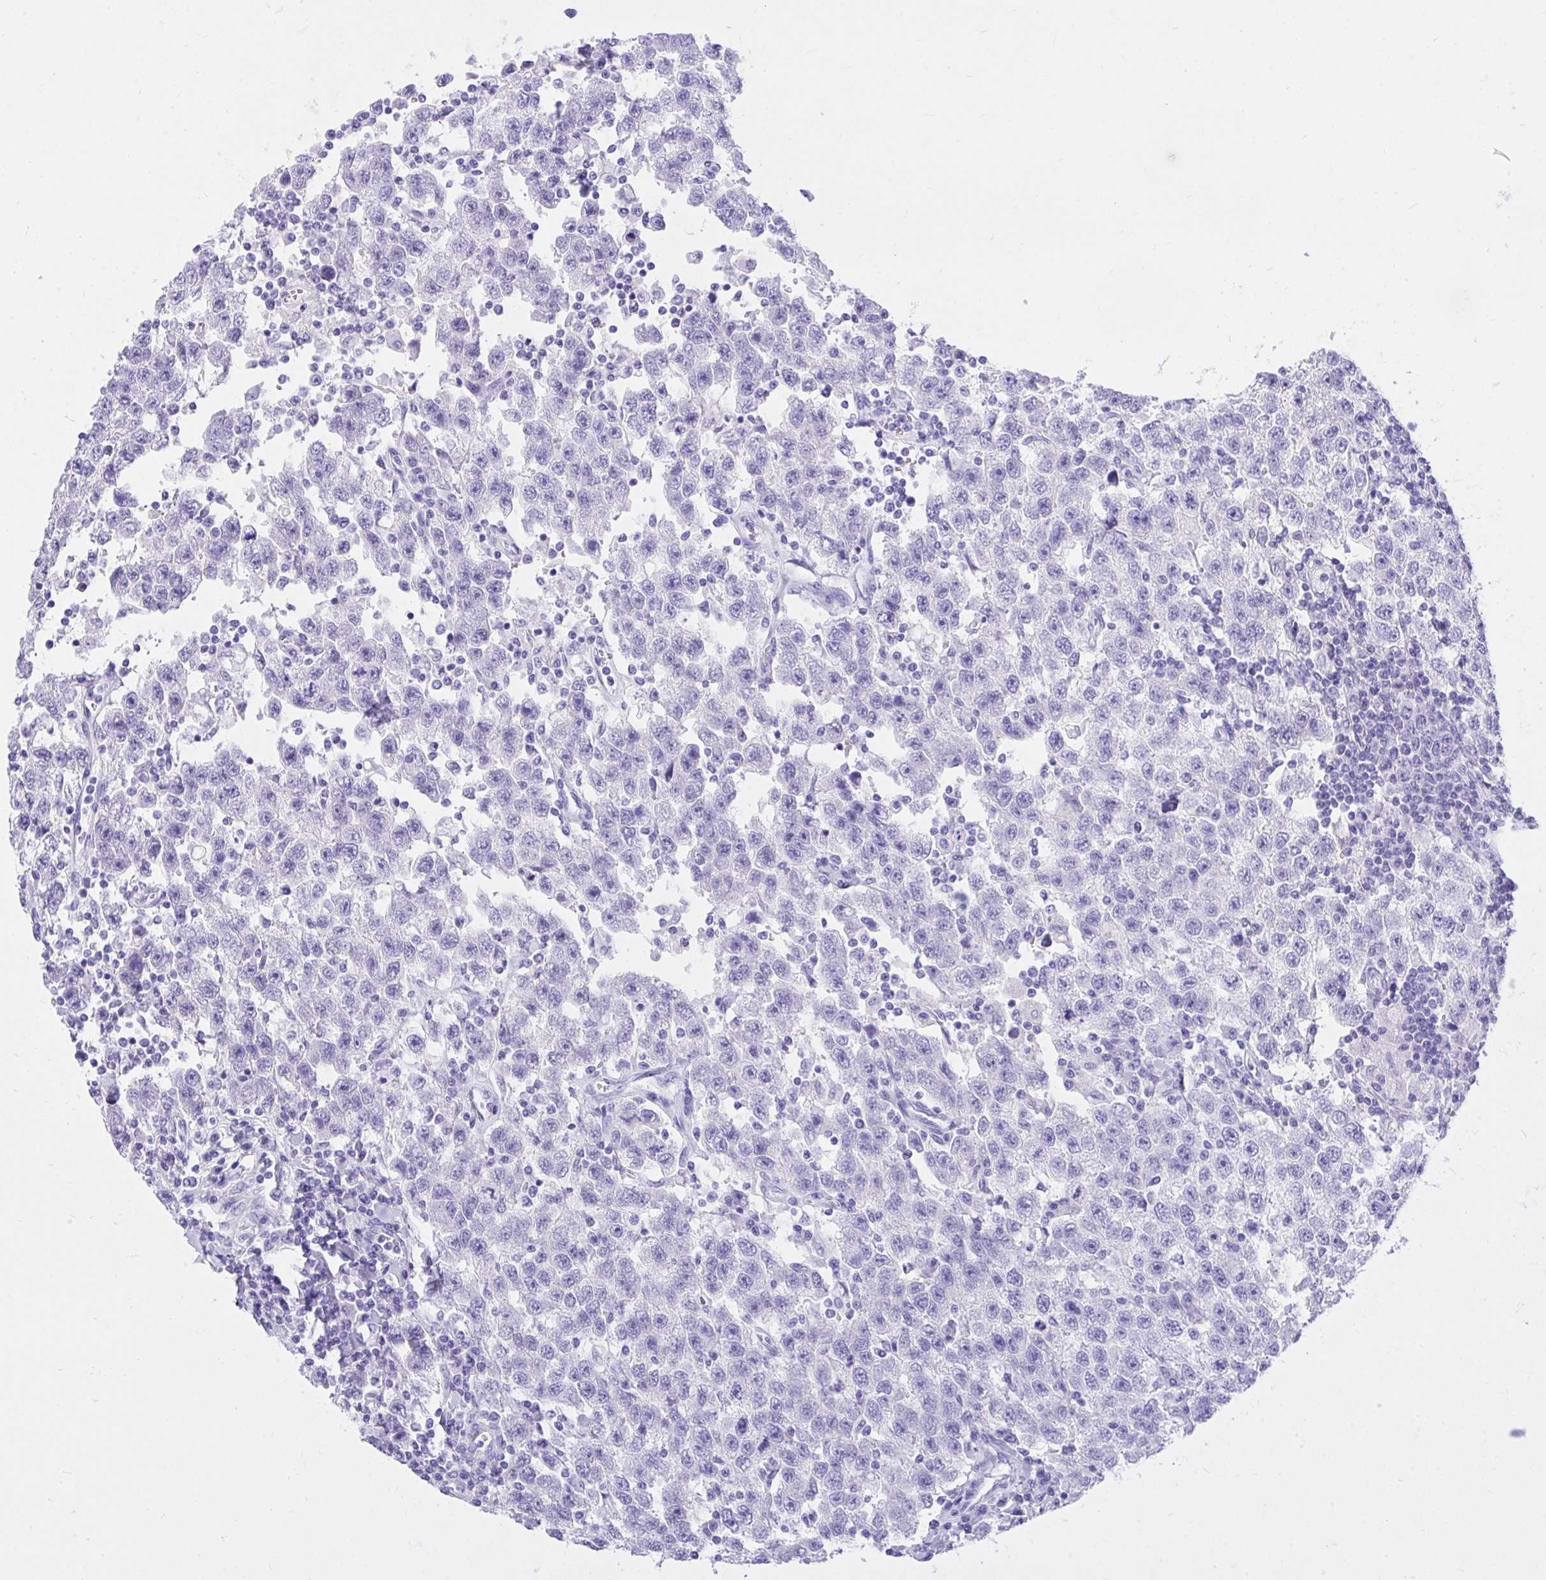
{"staining": {"intensity": "negative", "quantity": "none", "location": "none"}, "tissue": "testis cancer", "cell_type": "Tumor cells", "image_type": "cancer", "snomed": [{"axis": "morphology", "description": "Seminoma, NOS"}, {"axis": "topography", "description": "Testis"}], "caption": "DAB immunohistochemical staining of testis cancer (seminoma) demonstrates no significant positivity in tumor cells.", "gene": "KCNN4", "patient": {"sex": "male", "age": 41}}